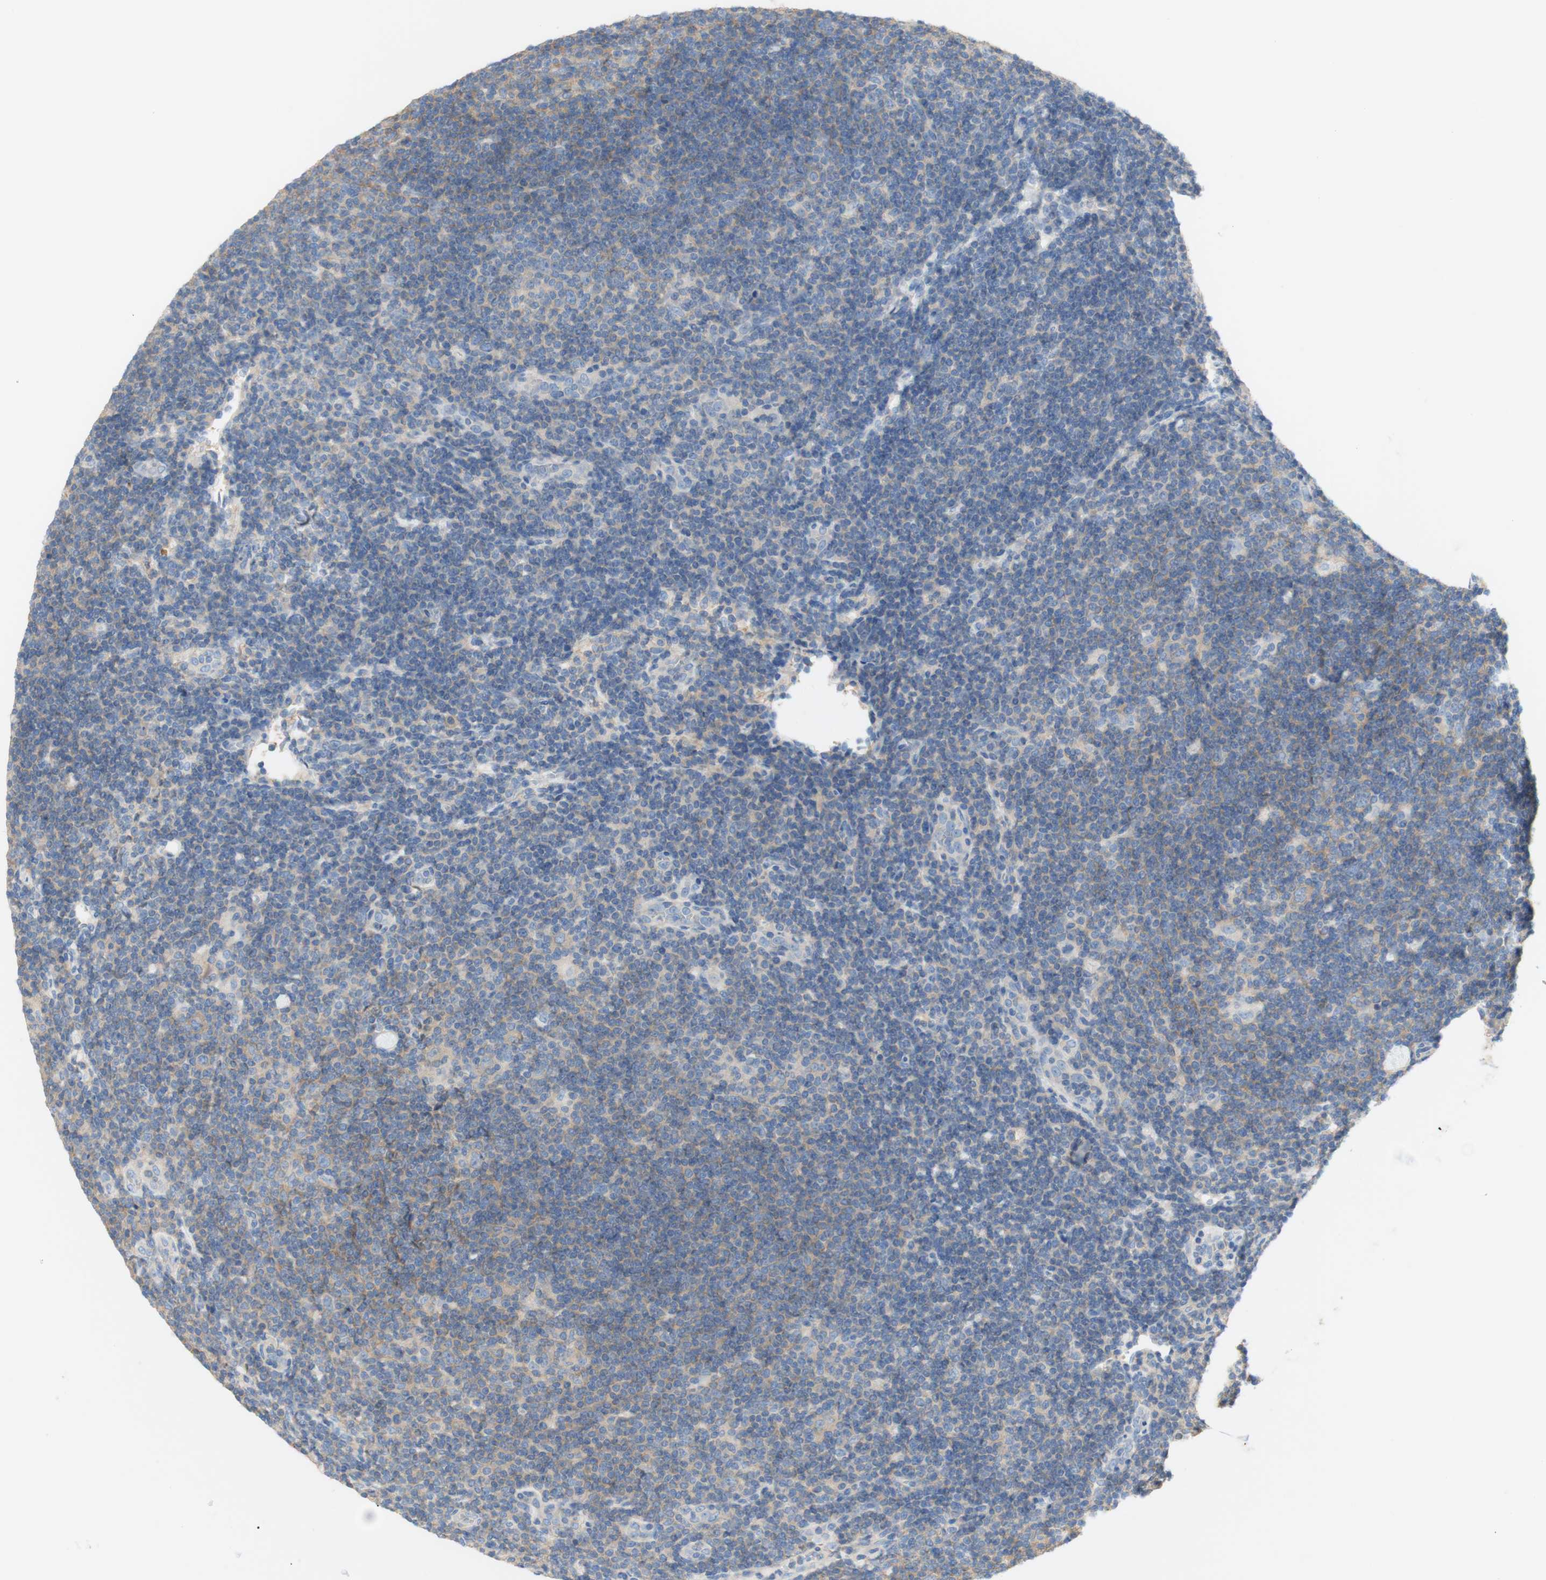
{"staining": {"intensity": "negative", "quantity": "none", "location": "none"}, "tissue": "lymphoma", "cell_type": "Tumor cells", "image_type": "cancer", "snomed": [{"axis": "morphology", "description": "Hodgkin's disease, NOS"}, {"axis": "topography", "description": "Lymph node"}], "caption": "DAB immunohistochemical staining of human lymphoma reveals no significant staining in tumor cells.", "gene": "ATP2B1", "patient": {"sex": "female", "age": 57}}